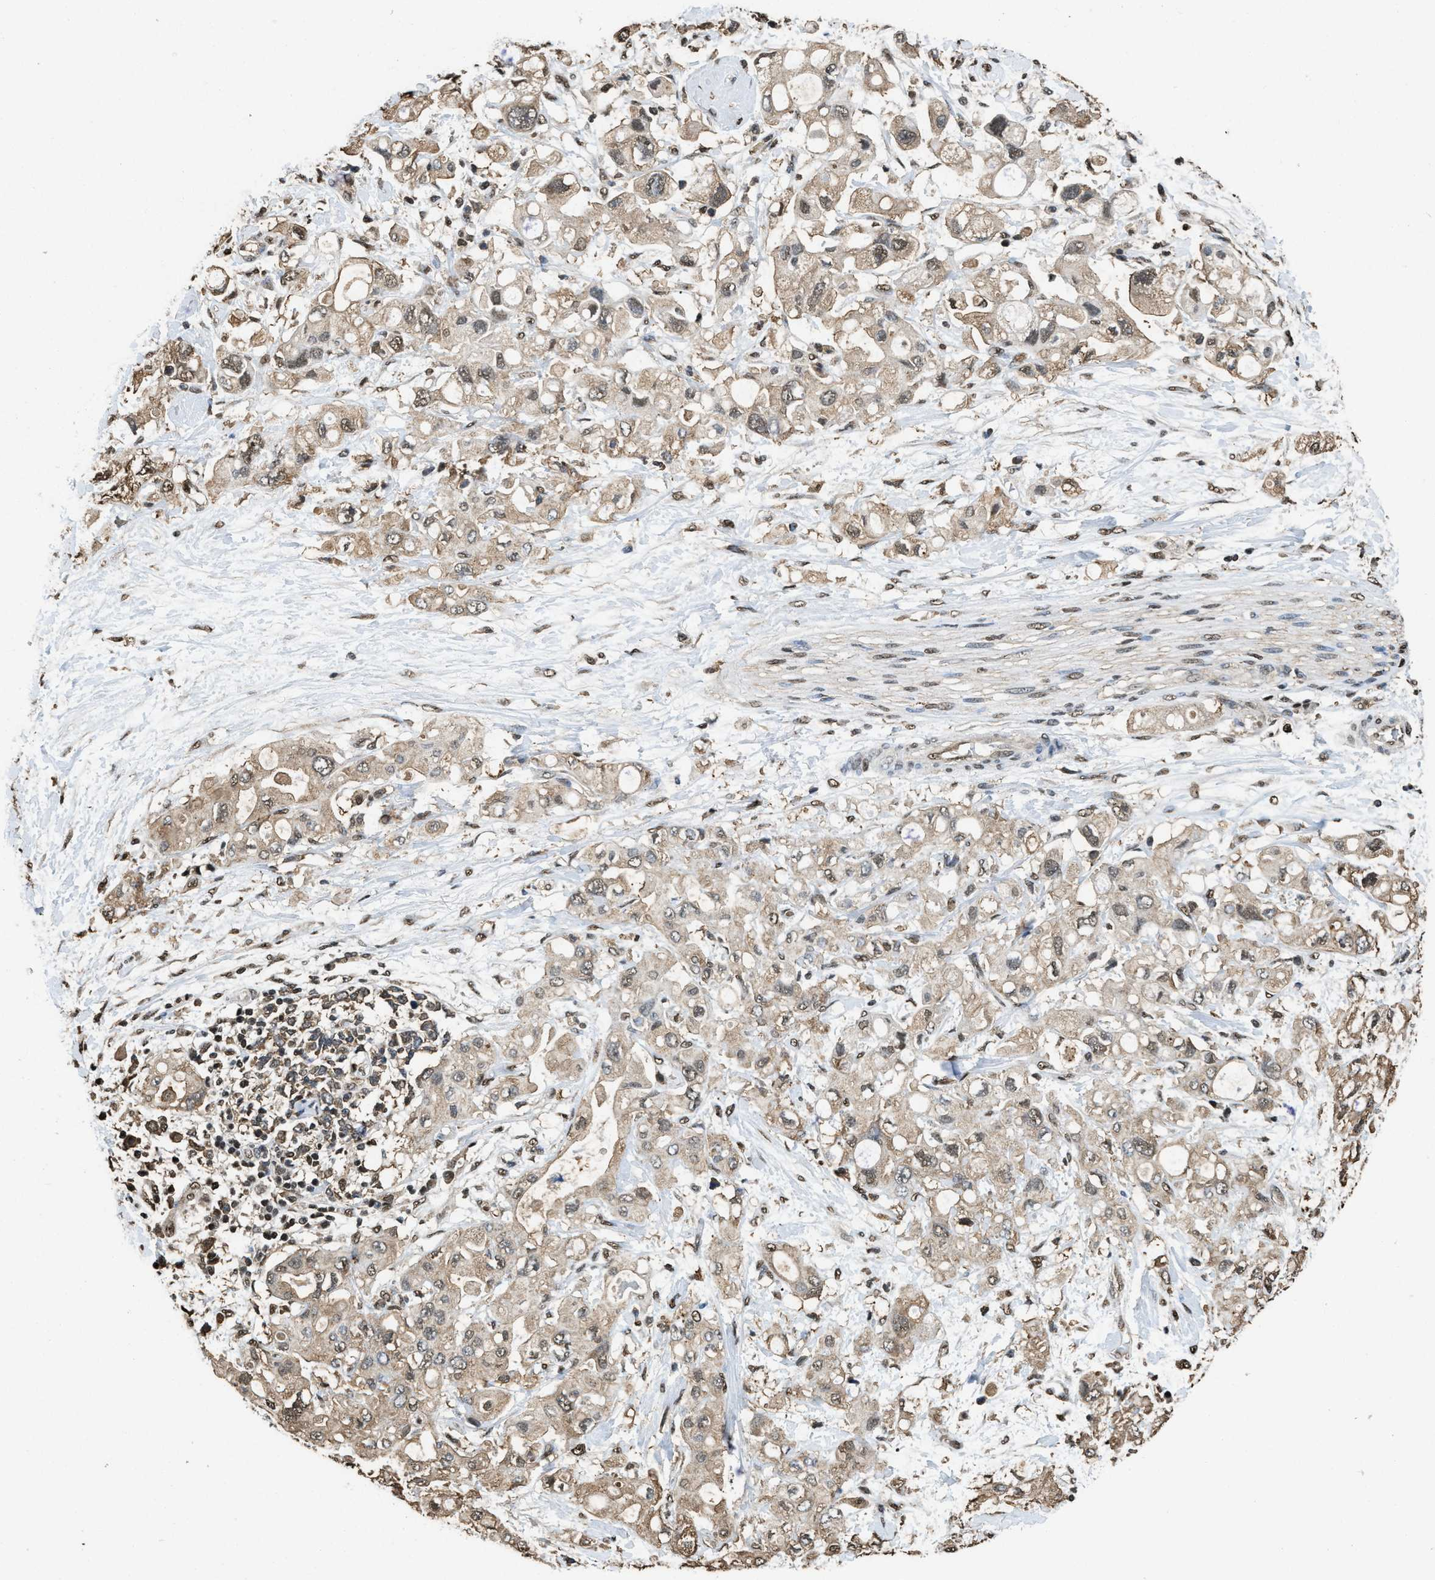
{"staining": {"intensity": "moderate", "quantity": ">75%", "location": "cytoplasmic/membranous,nuclear"}, "tissue": "pancreatic cancer", "cell_type": "Tumor cells", "image_type": "cancer", "snomed": [{"axis": "morphology", "description": "Adenocarcinoma, NOS"}, {"axis": "topography", "description": "Pancreas"}], "caption": "IHC (DAB (3,3'-diaminobenzidine)) staining of human adenocarcinoma (pancreatic) demonstrates moderate cytoplasmic/membranous and nuclear protein expression in approximately >75% of tumor cells. (IHC, brightfield microscopy, high magnification).", "gene": "GAPDH", "patient": {"sex": "female", "age": 56}}